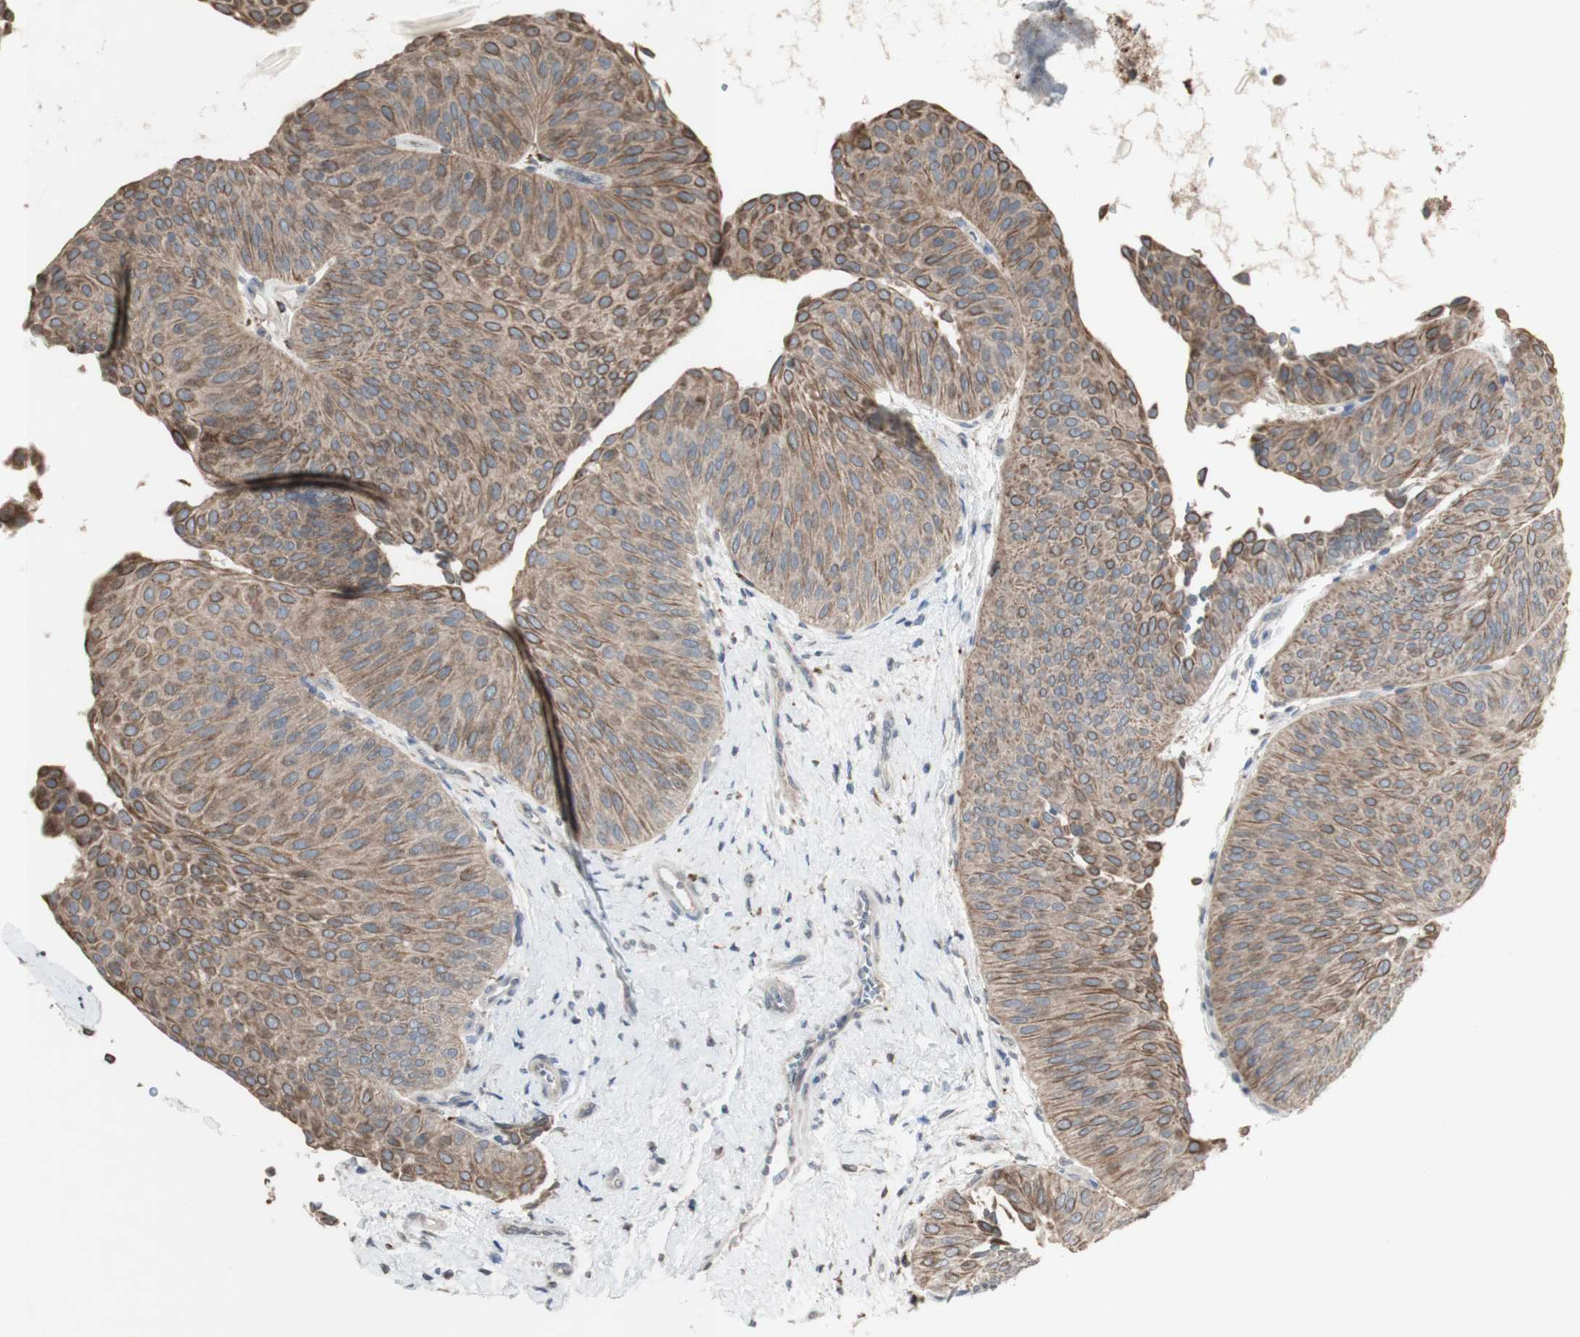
{"staining": {"intensity": "moderate", "quantity": ">75%", "location": "cytoplasmic/membranous"}, "tissue": "urothelial cancer", "cell_type": "Tumor cells", "image_type": "cancer", "snomed": [{"axis": "morphology", "description": "Urothelial carcinoma, Low grade"}, {"axis": "topography", "description": "Urinary bladder"}], "caption": "Immunohistochemical staining of human low-grade urothelial carcinoma exhibits medium levels of moderate cytoplasmic/membranous protein staining in approximately >75% of tumor cells.", "gene": "ATP6V1E1", "patient": {"sex": "female", "age": 60}}